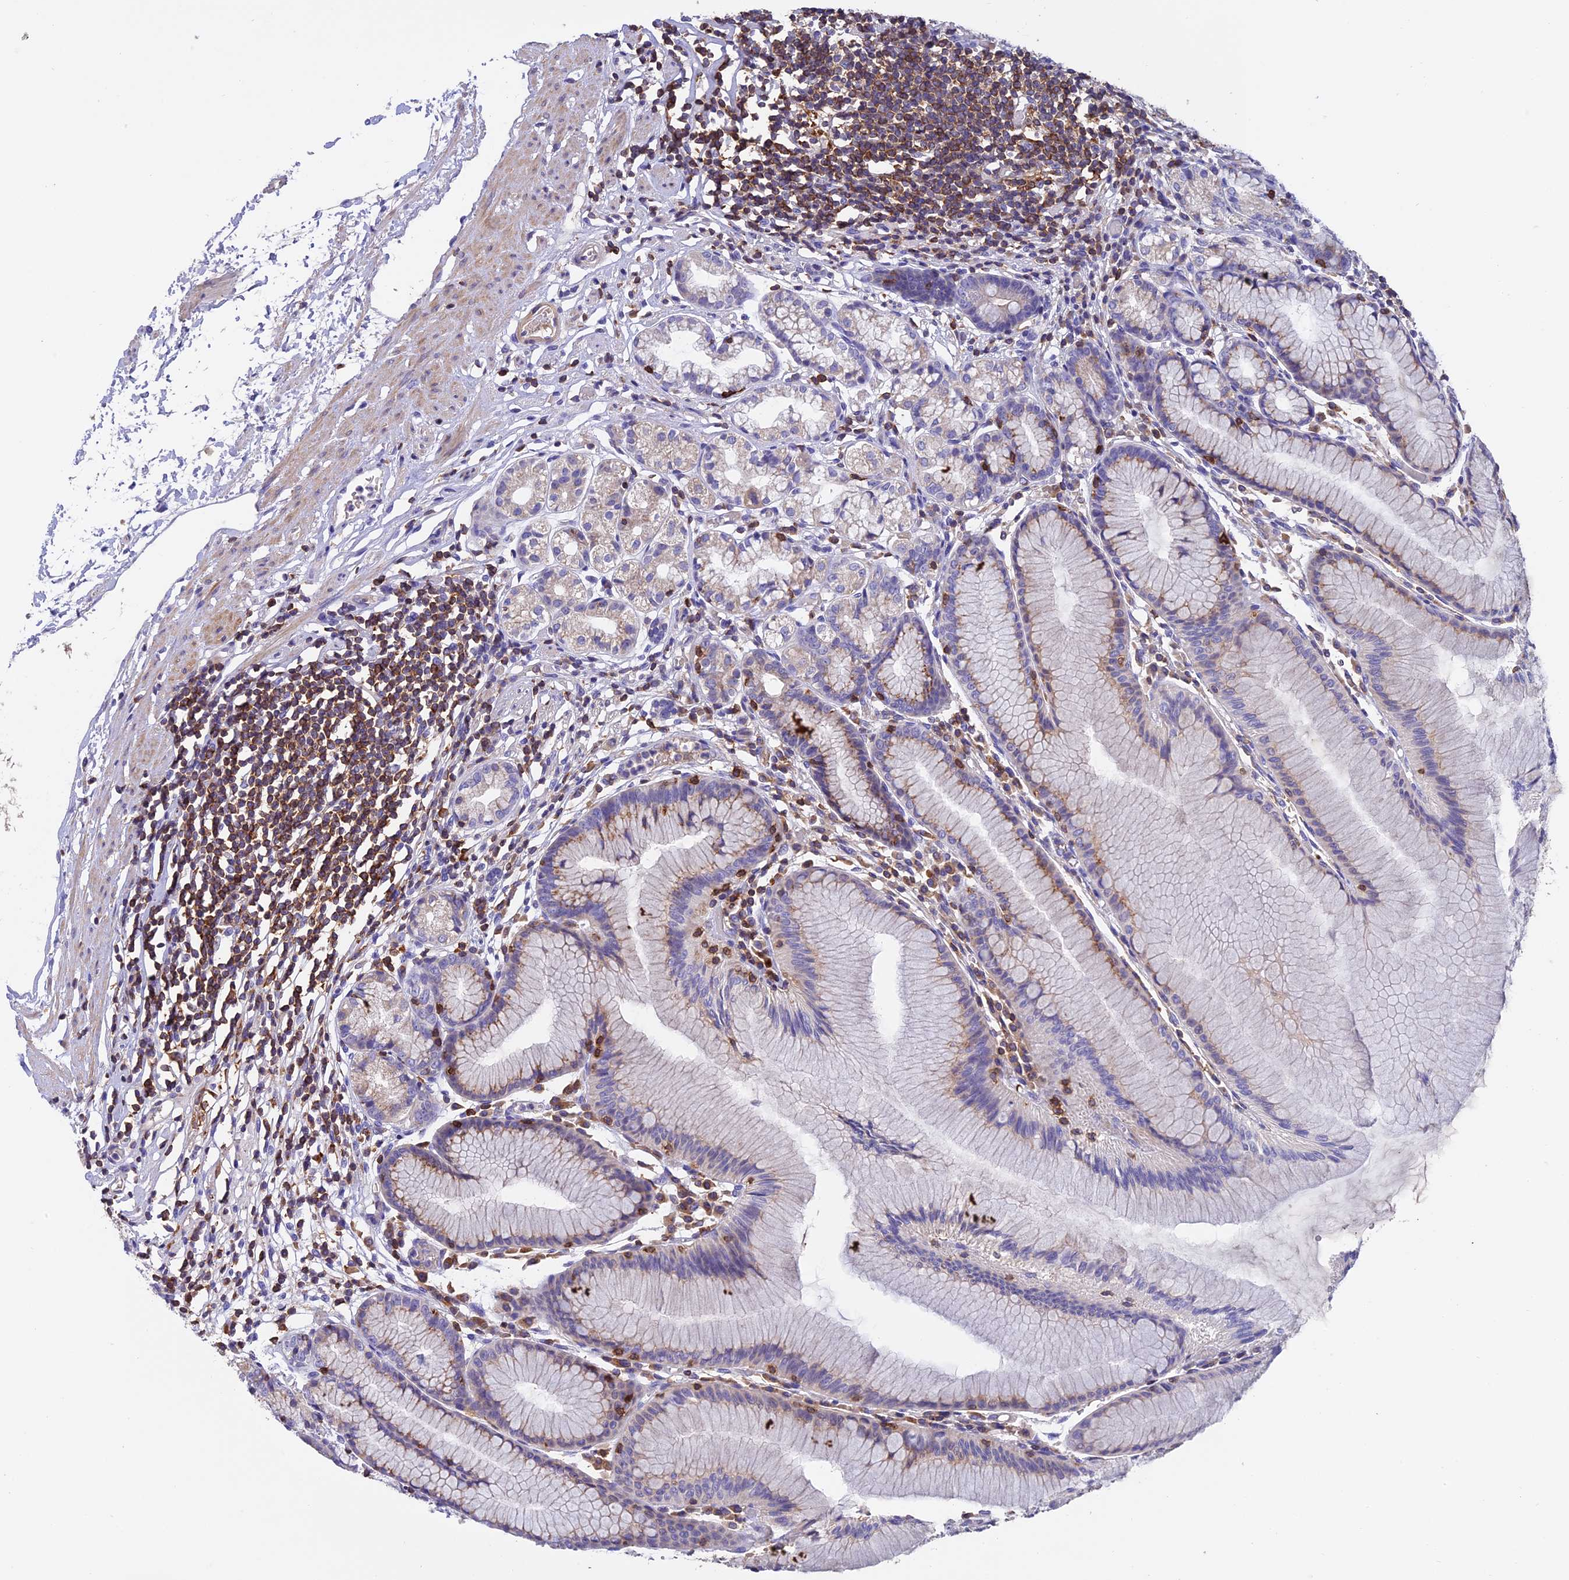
{"staining": {"intensity": "moderate", "quantity": "<25%", "location": "cytoplasmic/membranous"}, "tissue": "stomach", "cell_type": "Glandular cells", "image_type": "normal", "snomed": [{"axis": "morphology", "description": "Normal tissue, NOS"}, {"axis": "topography", "description": "Stomach"}], "caption": "Stomach stained for a protein shows moderate cytoplasmic/membranous positivity in glandular cells. Nuclei are stained in blue.", "gene": "LPXN", "patient": {"sex": "female", "age": 57}}